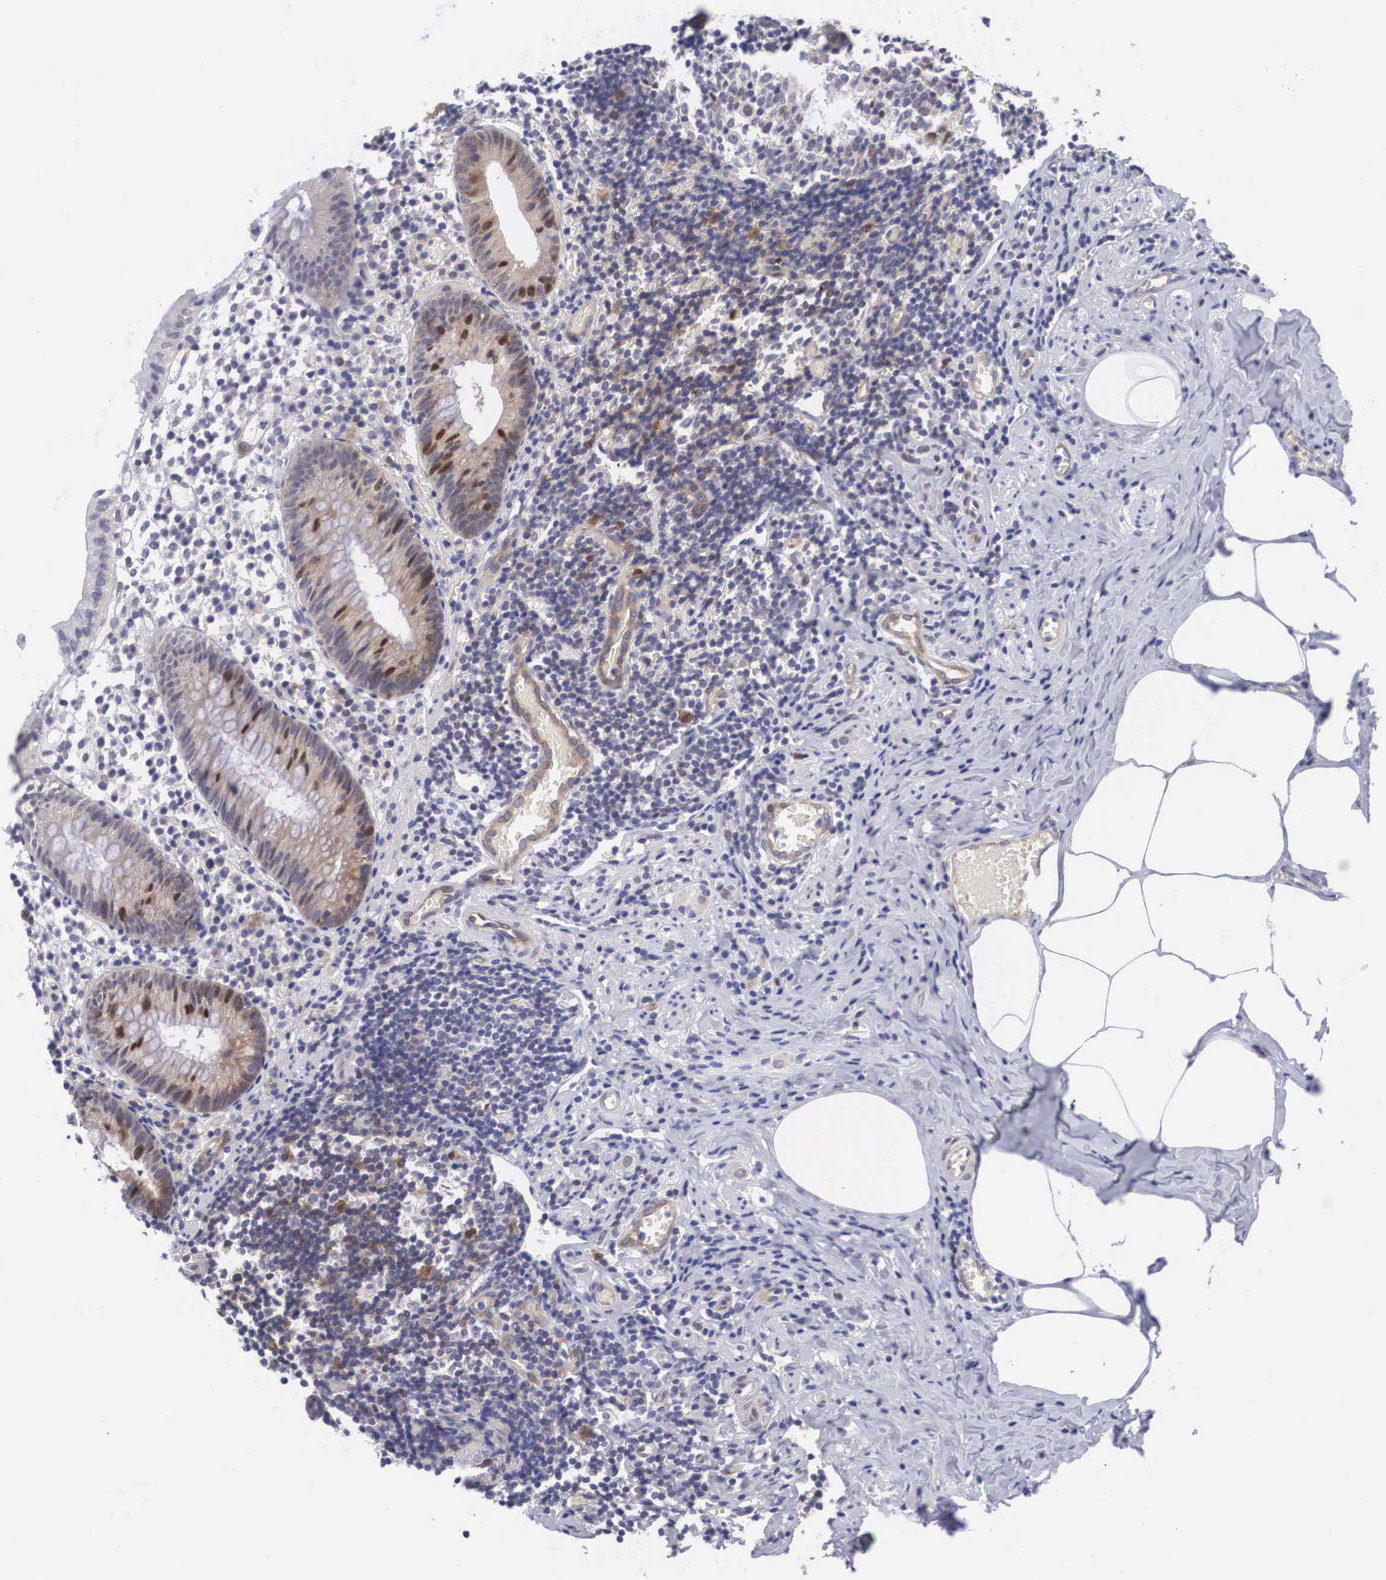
{"staining": {"intensity": "moderate", "quantity": "<25%", "location": "cytoplasmic/membranous,nuclear"}, "tissue": "appendix", "cell_type": "Glandular cells", "image_type": "normal", "snomed": [{"axis": "morphology", "description": "Normal tissue, NOS"}, {"axis": "topography", "description": "Appendix"}], "caption": "An immunohistochemistry (IHC) micrograph of normal tissue is shown. Protein staining in brown labels moderate cytoplasmic/membranous,nuclear positivity in appendix within glandular cells.", "gene": "MAST4", "patient": {"sex": "male", "age": 25}}